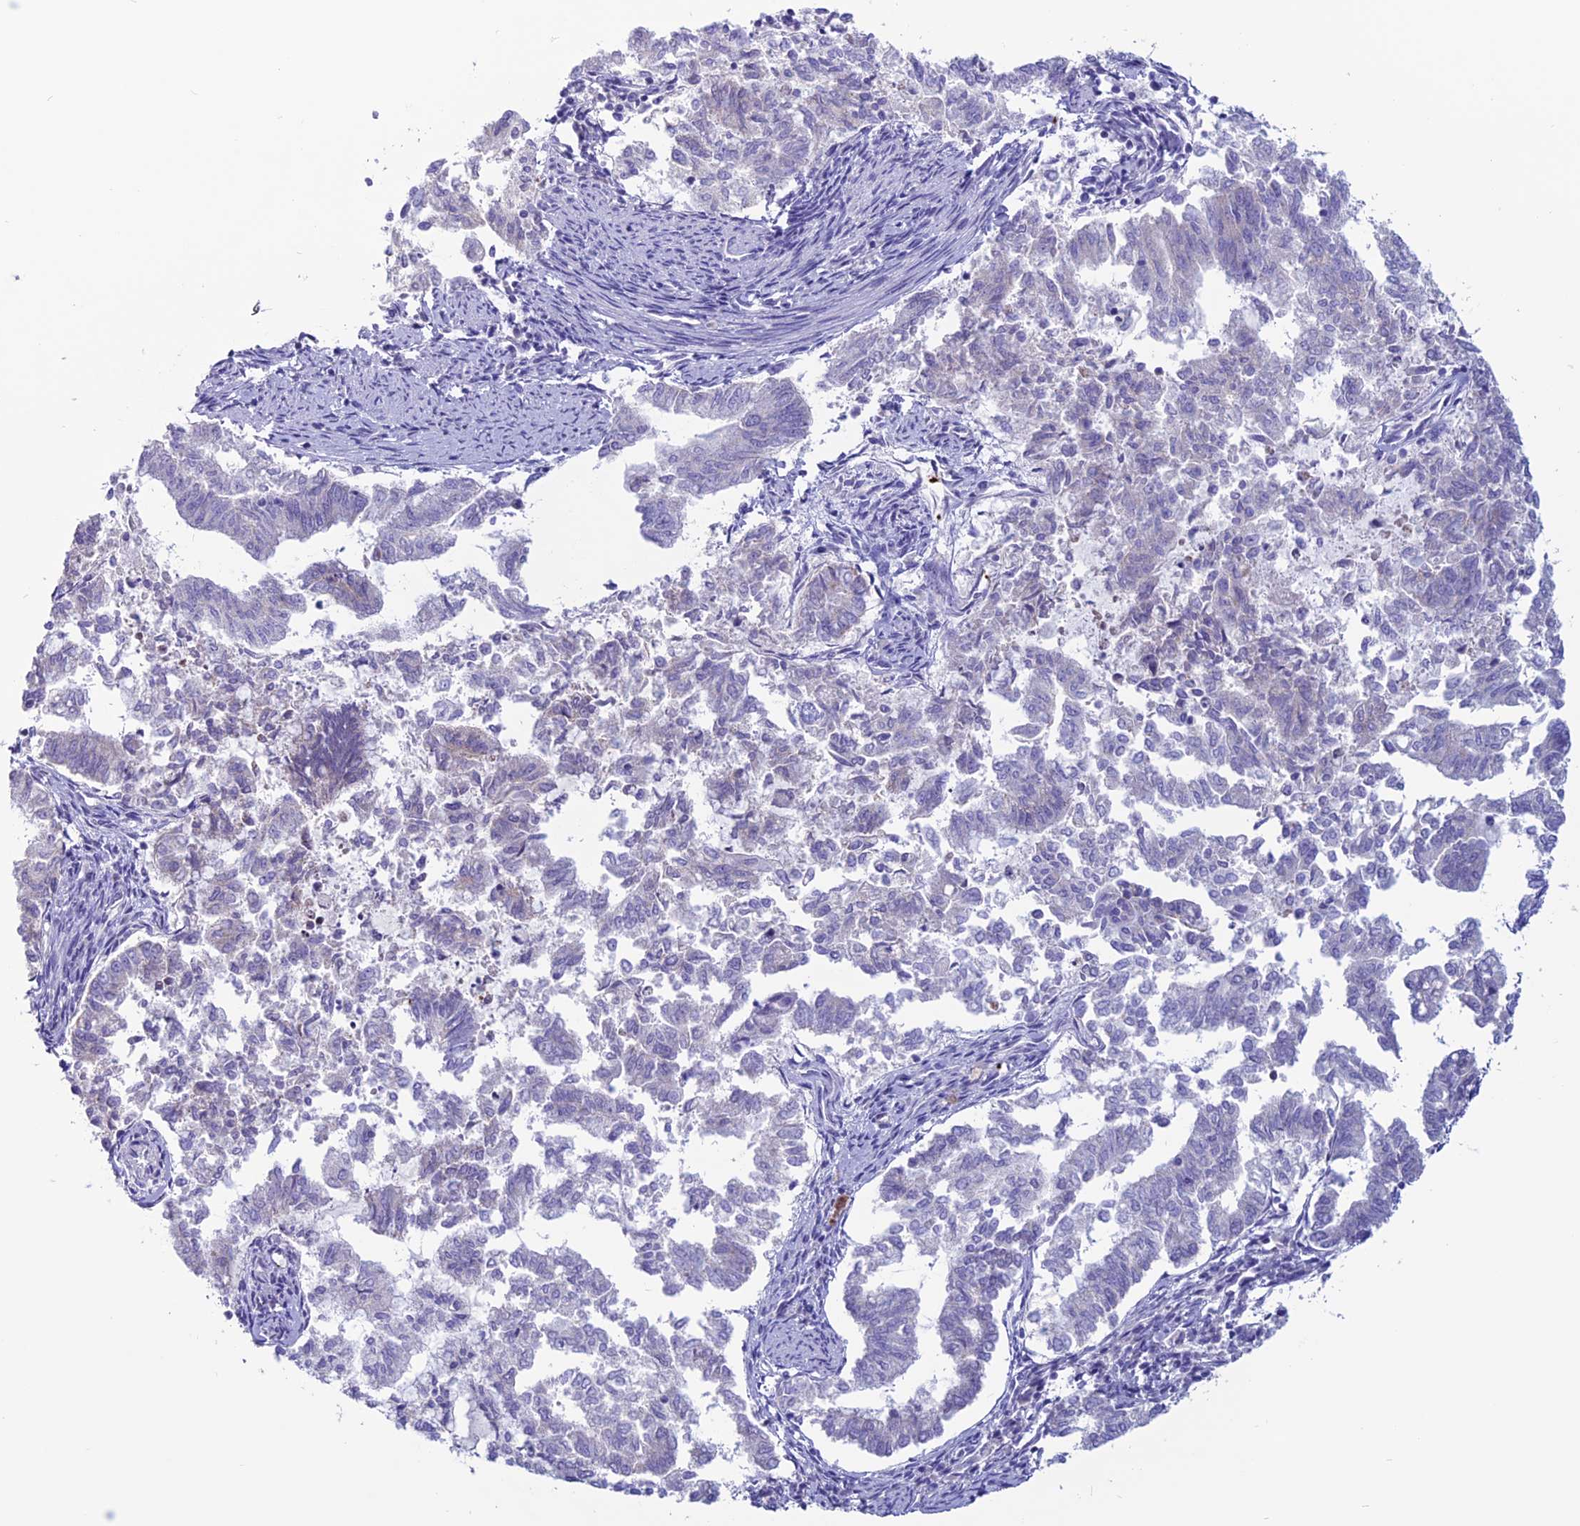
{"staining": {"intensity": "negative", "quantity": "none", "location": "none"}, "tissue": "endometrial cancer", "cell_type": "Tumor cells", "image_type": "cancer", "snomed": [{"axis": "morphology", "description": "Adenocarcinoma, NOS"}, {"axis": "topography", "description": "Endometrium"}], "caption": "Human endometrial adenocarcinoma stained for a protein using immunohistochemistry (IHC) displays no expression in tumor cells.", "gene": "C21orf140", "patient": {"sex": "female", "age": 79}}